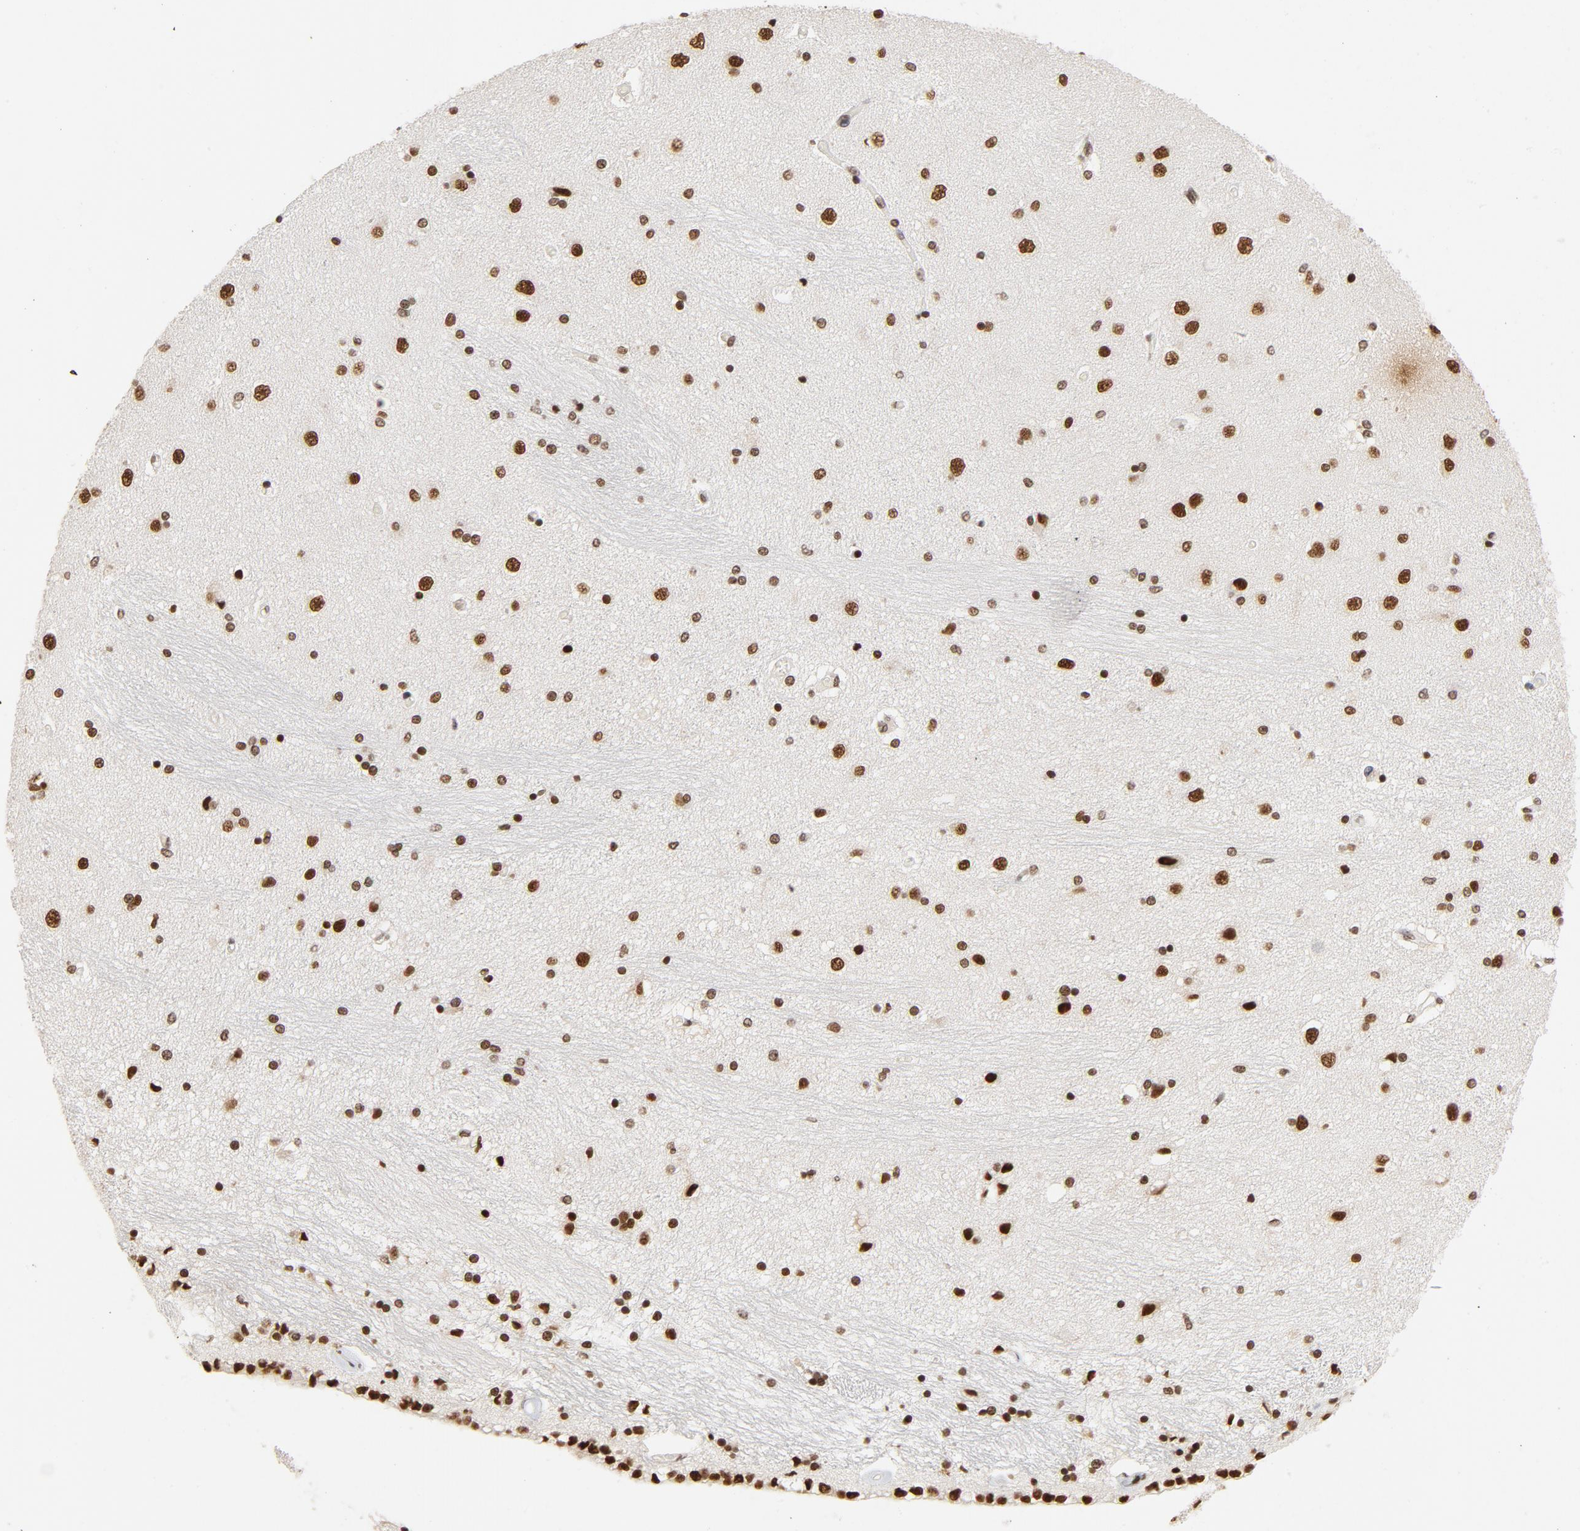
{"staining": {"intensity": "strong", "quantity": ">75%", "location": "nuclear"}, "tissue": "hippocampus", "cell_type": "Glial cells", "image_type": "normal", "snomed": [{"axis": "morphology", "description": "Normal tissue, NOS"}, {"axis": "topography", "description": "Hippocampus"}], "caption": "The histopathology image demonstrates immunohistochemical staining of unremarkable hippocampus. There is strong nuclear expression is appreciated in approximately >75% of glial cells.", "gene": "TP53BP1", "patient": {"sex": "female", "age": 54}}